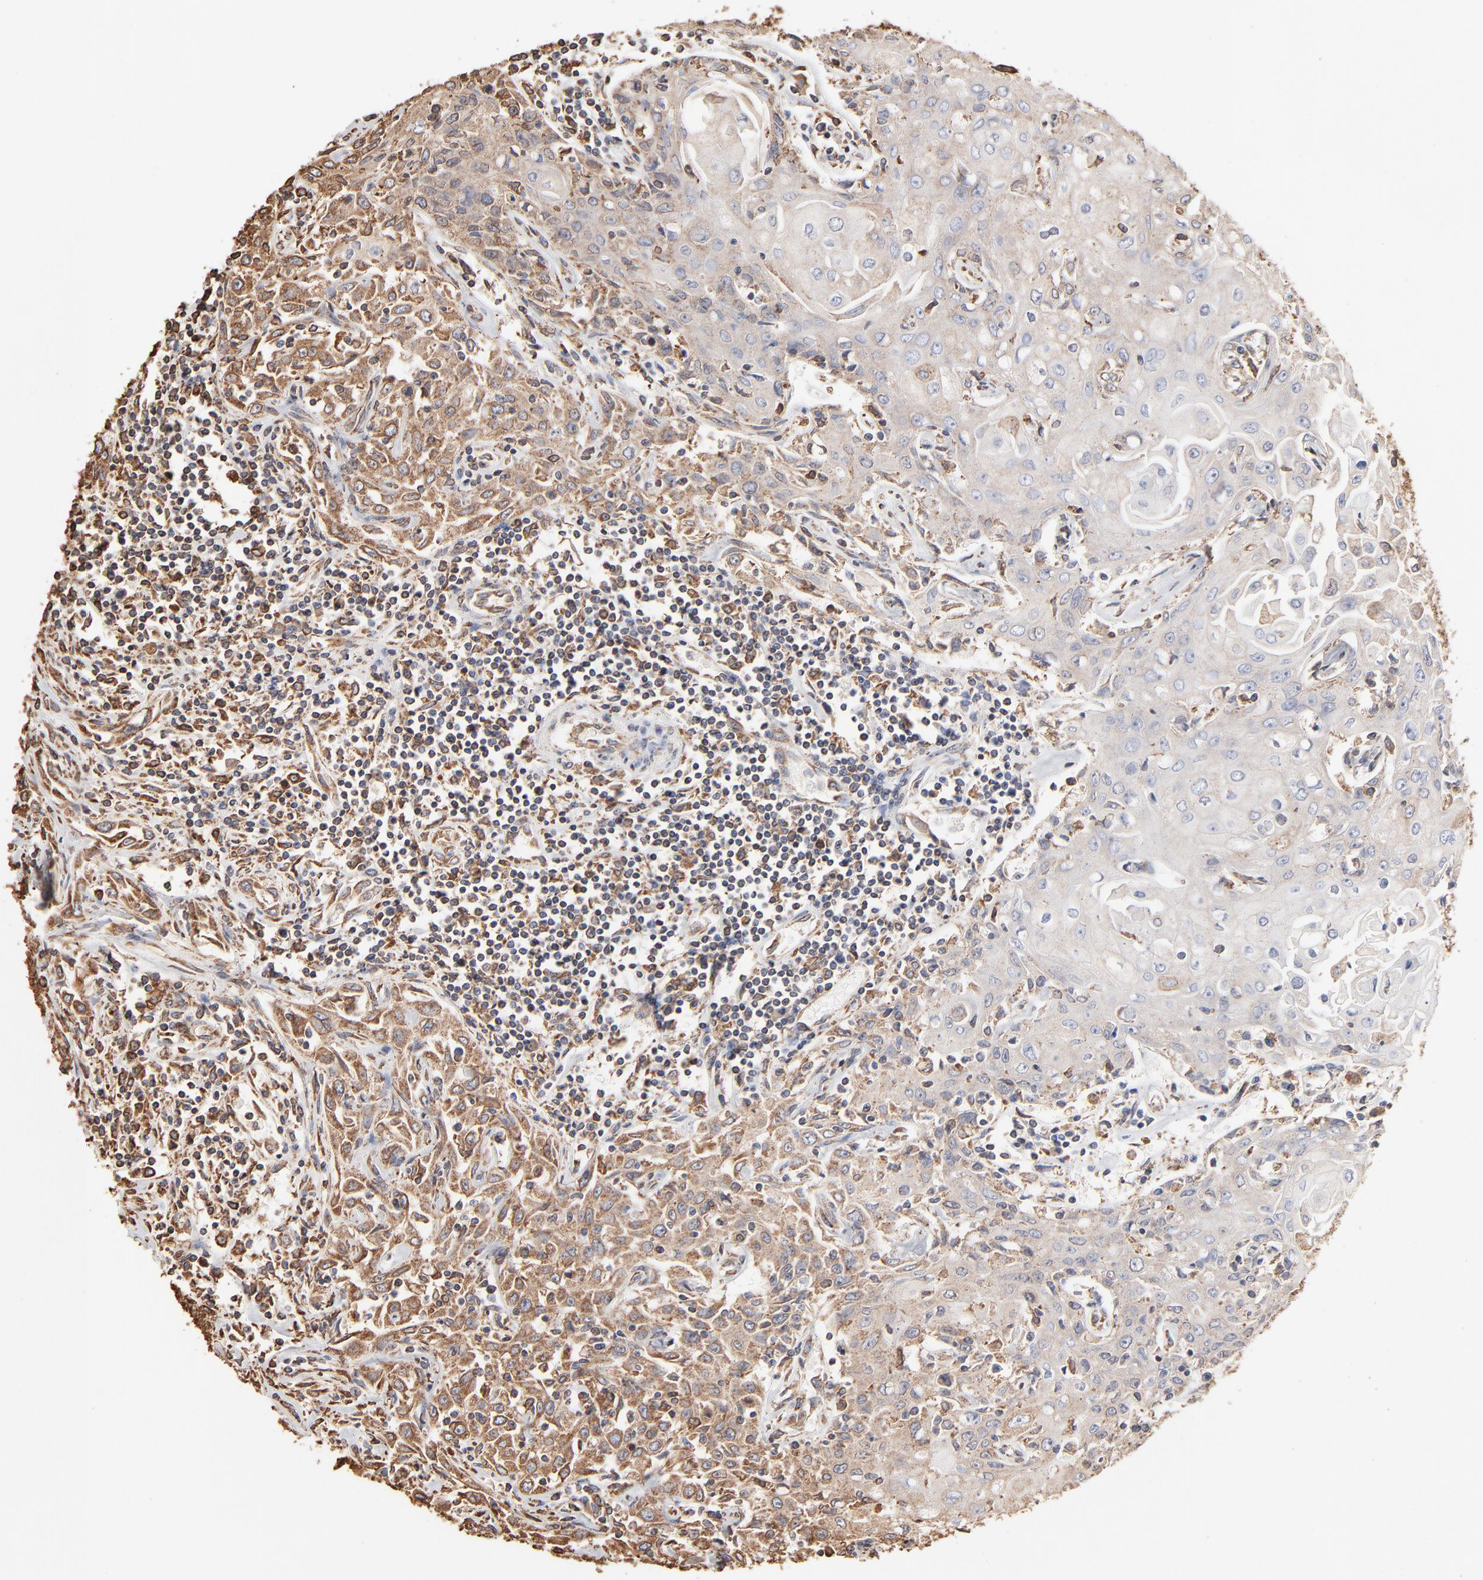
{"staining": {"intensity": "weak", "quantity": "25%-75%", "location": "cytoplasmic/membranous"}, "tissue": "head and neck cancer", "cell_type": "Tumor cells", "image_type": "cancer", "snomed": [{"axis": "morphology", "description": "Squamous cell carcinoma, NOS"}, {"axis": "topography", "description": "Oral tissue"}, {"axis": "topography", "description": "Head-Neck"}], "caption": "A high-resolution image shows IHC staining of squamous cell carcinoma (head and neck), which demonstrates weak cytoplasmic/membranous positivity in about 25%-75% of tumor cells.", "gene": "PDIA3", "patient": {"sex": "female", "age": 76}}